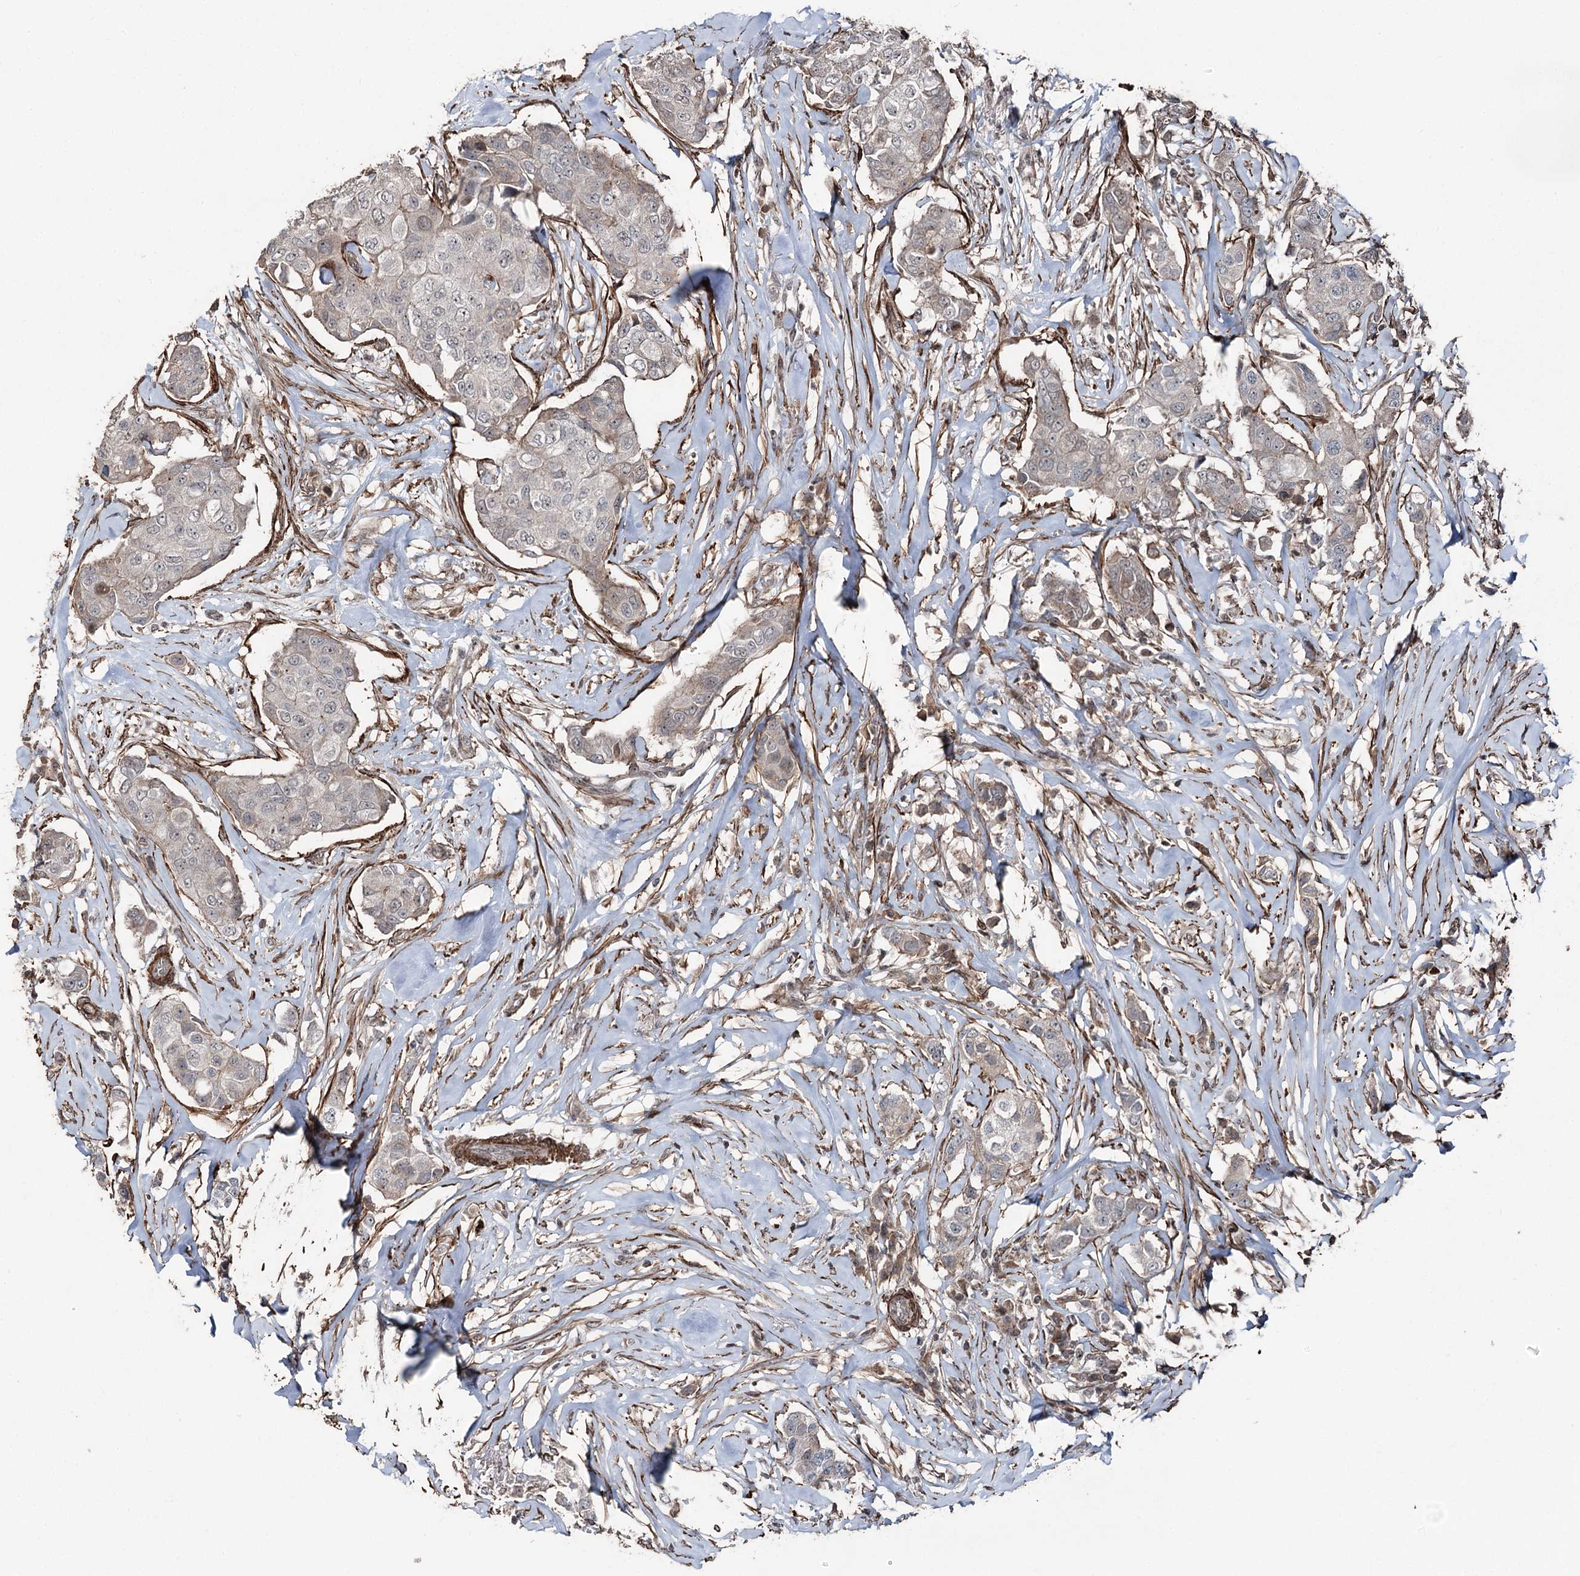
{"staining": {"intensity": "negative", "quantity": "none", "location": "none"}, "tissue": "breast cancer", "cell_type": "Tumor cells", "image_type": "cancer", "snomed": [{"axis": "morphology", "description": "Duct carcinoma"}, {"axis": "topography", "description": "Breast"}], "caption": "Immunohistochemistry histopathology image of intraductal carcinoma (breast) stained for a protein (brown), which shows no expression in tumor cells.", "gene": "CCDC82", "patient": {"sex": "female", "age": 80}}